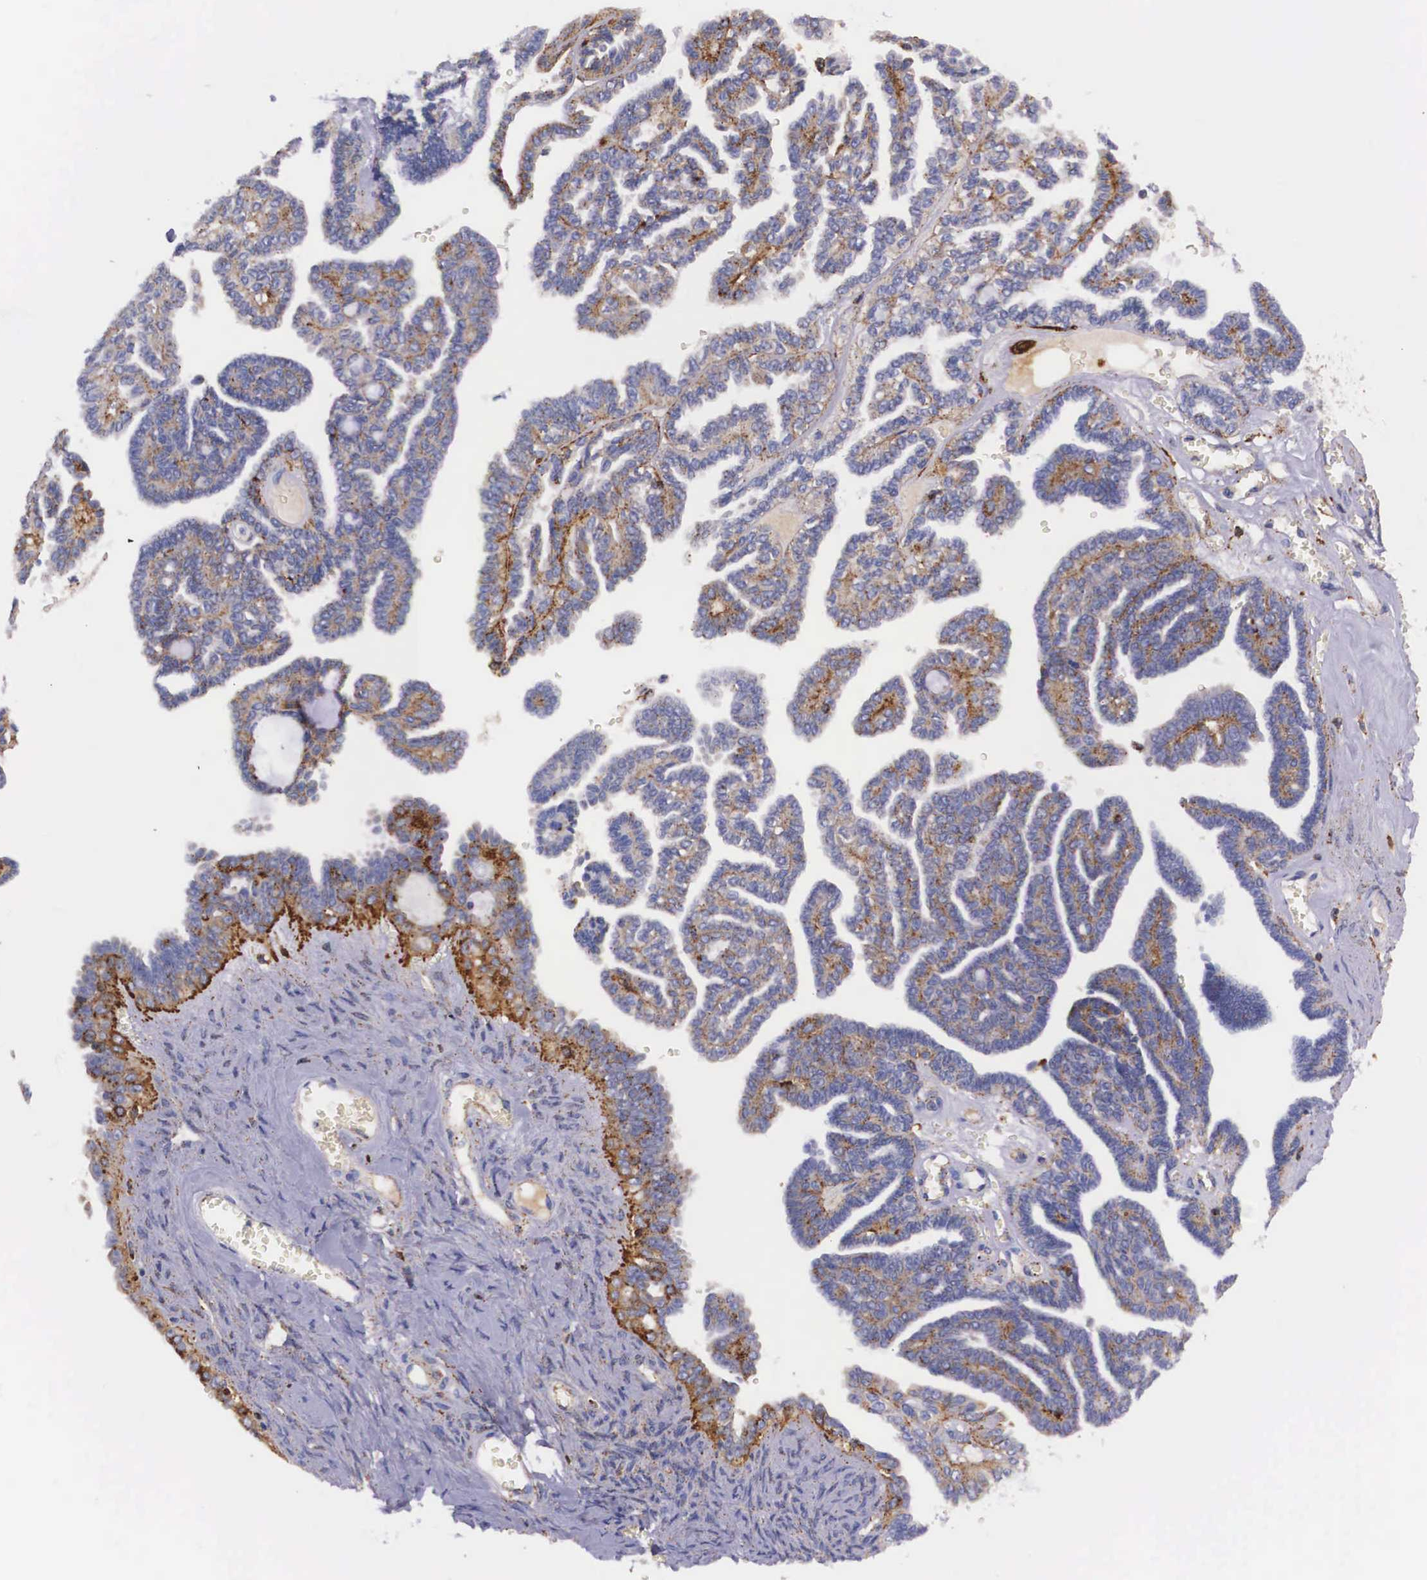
{"staining": {"intensity": "moderate", "quantity": "25%-75%", "location": "cytoplasmic/membranous"}, "tissue": "ovarian cancer", "cell_type": "Tumor cells", "image_type": "cancer", "snomed": [{"axis": "morphology", "description": "Cystadenocarcinoma, serous, NOS"}, {"axis": "topography", "description": "Ovary"}], "caption": "An immunohistochemistry (IHC) photomicrograph of neoplastic tissue is shown. Protein staining in brown labels moderate cytoplasmic/membranous positivity in ovarian cancer (serous cystadenocarcinoma) within tumor cells.", "gene": "NAGA", "patient": {"sex": "female", "age": 71}}